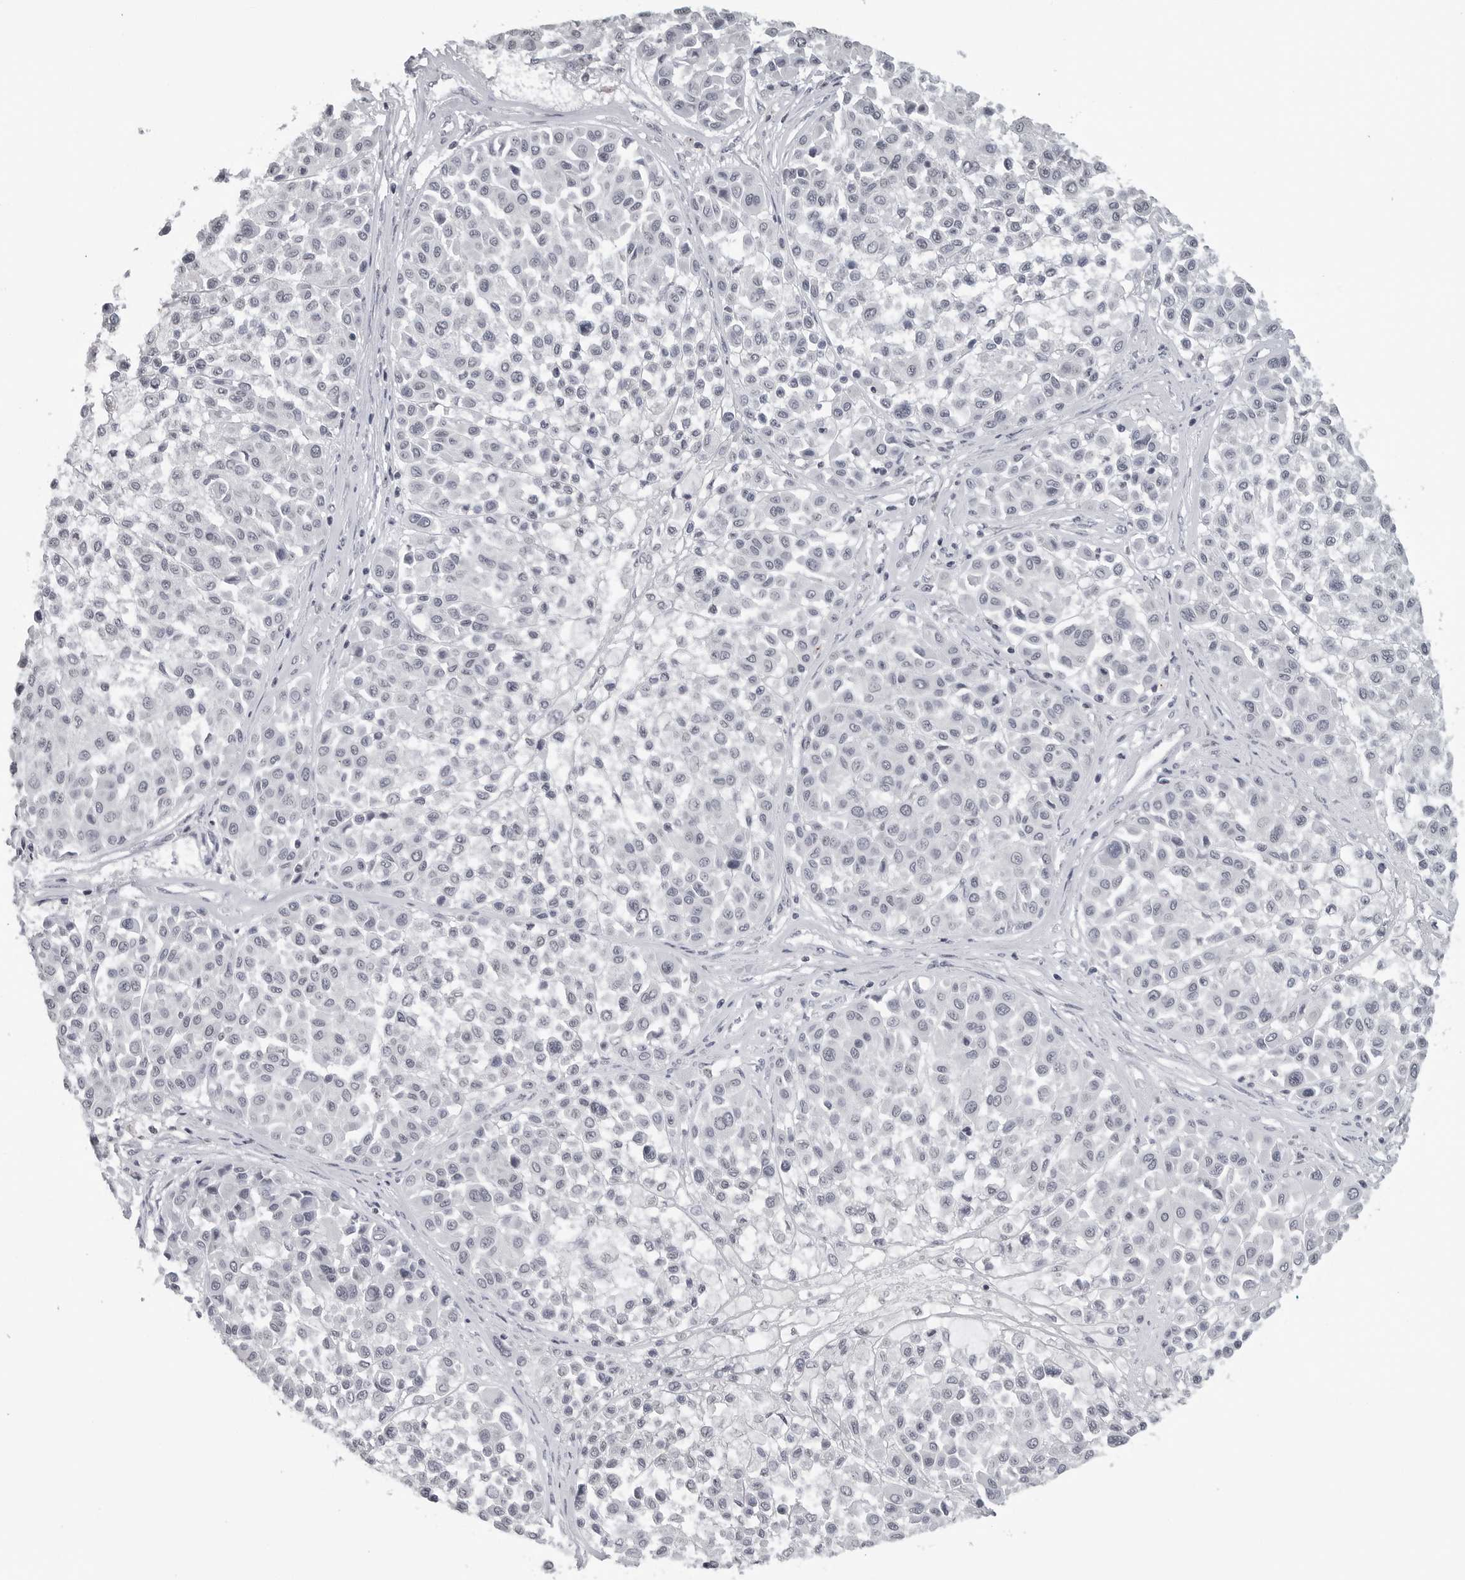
{"staining": {"intensity": "negative", "quantity": "none", "location": "none"}, "tissue": "melanoma", "cell_type": "Tumor cells", "image_type": "cancer", "snomed": [{"axis": "morphology", "description": "Malignant melanoma, Metastatic site"}, {"axis": "topography", "description": "Soft tissue"}], "caption": "Immunohistochemical staining of human malignant melanoma (metastatic site) demonstrates no significant staining in tumor cells. Nuclei are stained in blue.", "gene": "DDX54", "patient": {"sex": "male", "age": 41}}